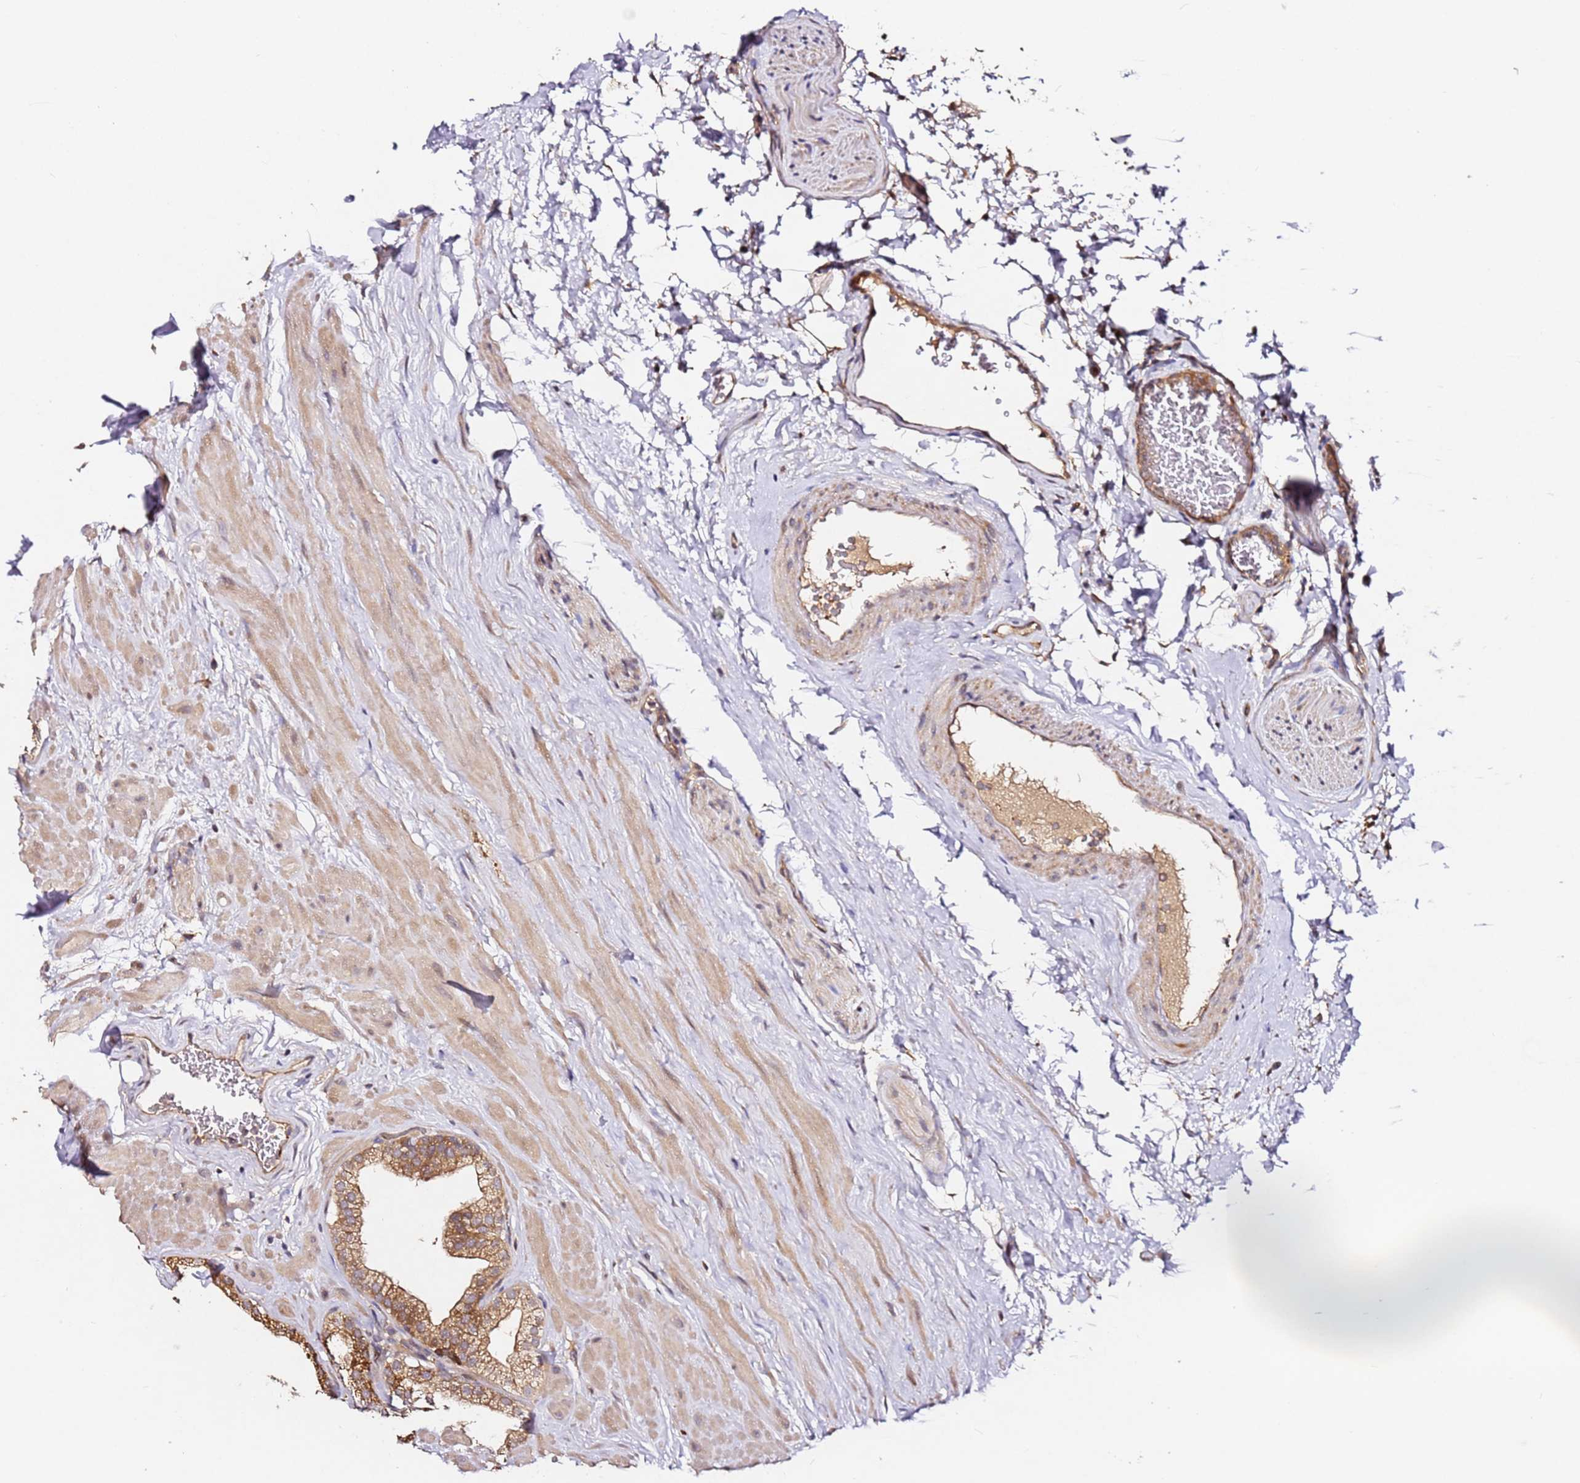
{"staining": {"intensity": "moderate", "quantity": ">75%", "location": "cytoplasmic/membranous"}, "tissue": "prostate", "cell_type": "Glandular cells", "image_type": "normal", "snomed": [{"axis": "morphology", "description": "Normal tissue, NOS"}, {"axis": "morphology", "description": "Urothelial carcinoma, Low grade"}, {"axis": "topography", "description": "Urinary bladder"}, {"axis": "topography", "description": "Prostate"}], "caption": "Immunohistochemistry micrograph of normal prostate: human prostate stained using immunohistochemistry (IHC) displays medium levels of moderate protein expression localized specifically in the cytoplasmic/membranous of glandular cells, appearing as a cytoplasmic/membranous brown color.", "gene": "ALG11", "patient": {"sex": "male", "age": 60}}